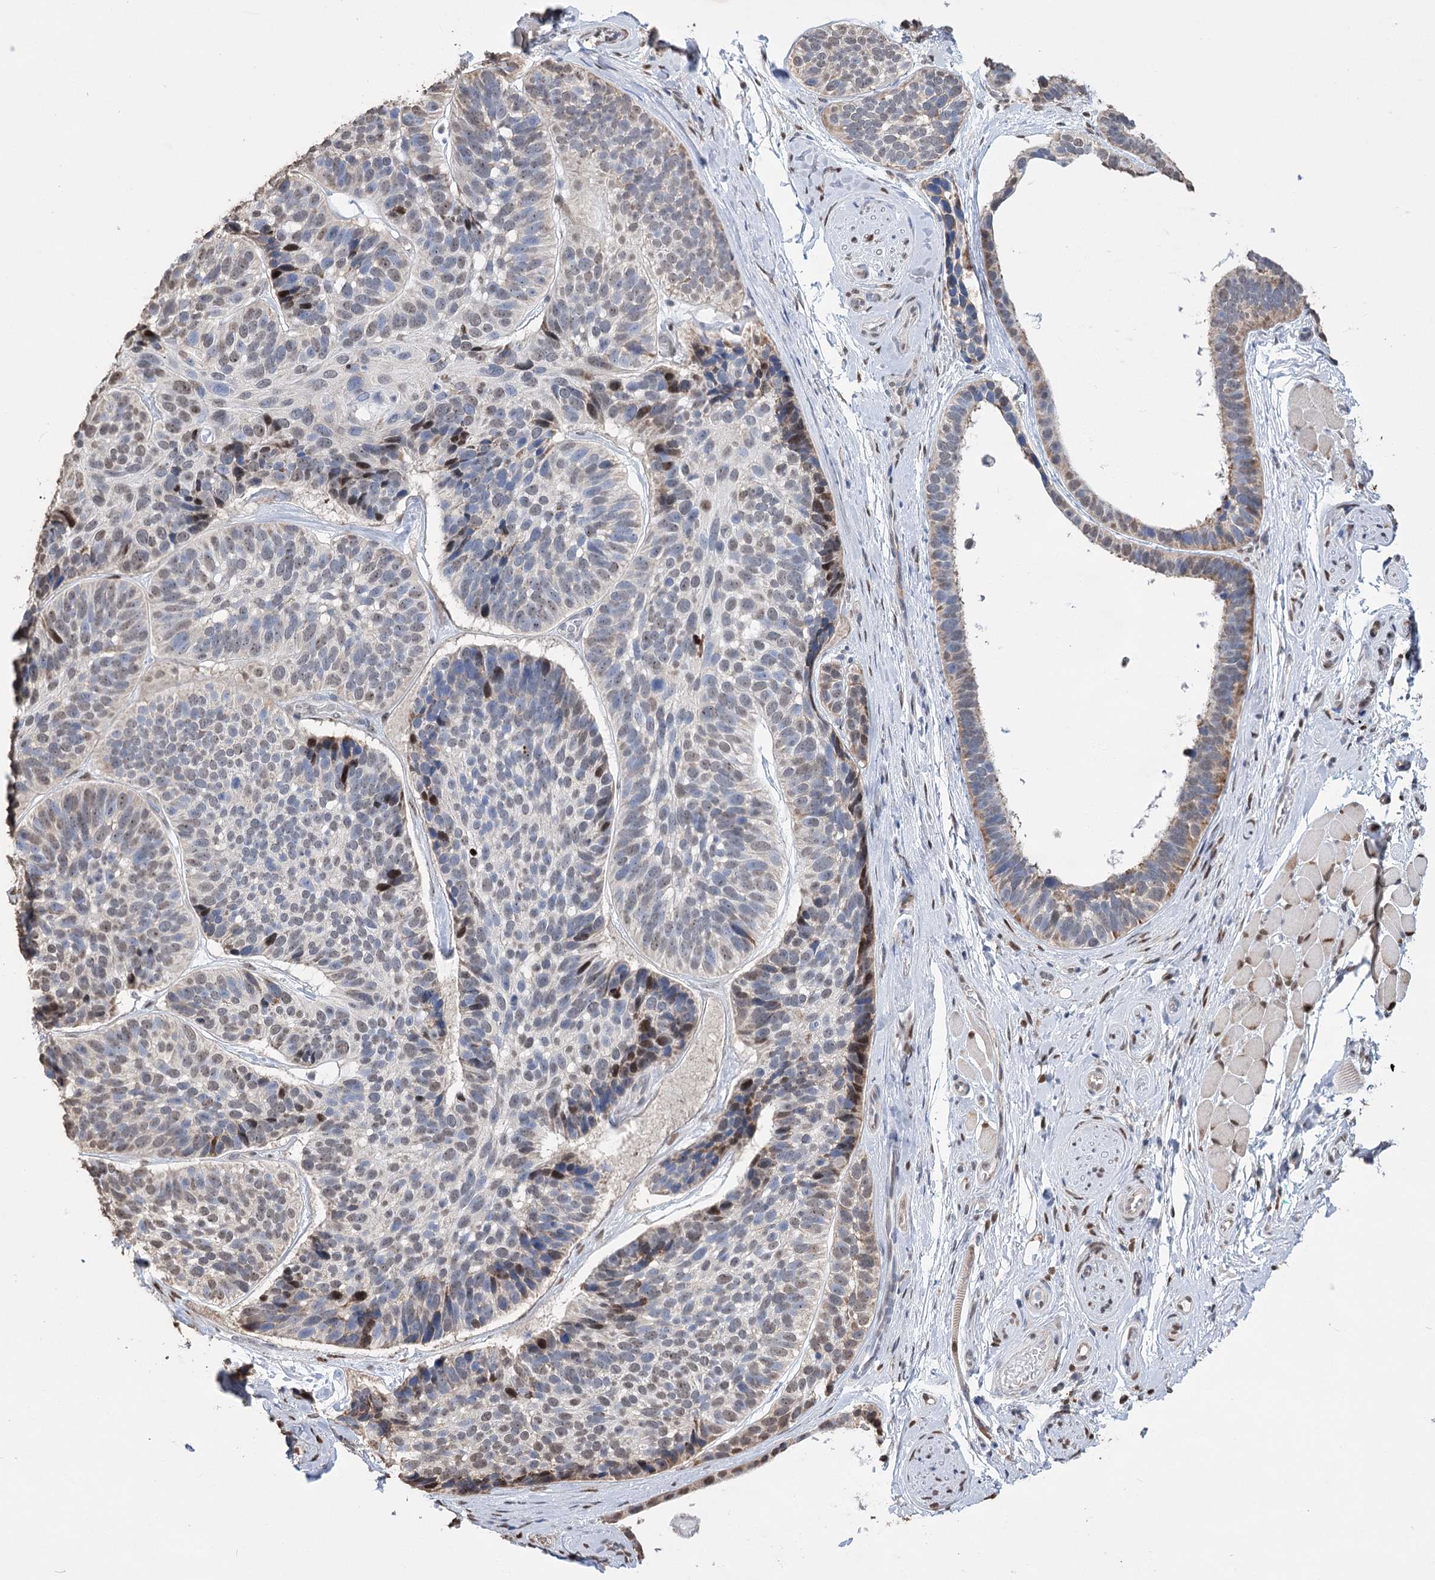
{"staining": {"intensity": "moderate", "quantity": "25%-75%", "location": "cytoplasmic/membranous"}, "tissue": "skin cancer", "cell_type": "Tumor cells", "image_type": "cancer", "snomed": [{"axis": "morphology", "description": "Basal cell carcinoma"}, {"axis": "topography", "description": "Skin"}], "caption": "Protein staining exhibits moderate cytoplasmic/membranous positivity in approximately 25%-75% of tumor cells in basal cell carcinoma (skin).", "gene": "NFU1", "patient": {"sex": "male", "age": 62}}